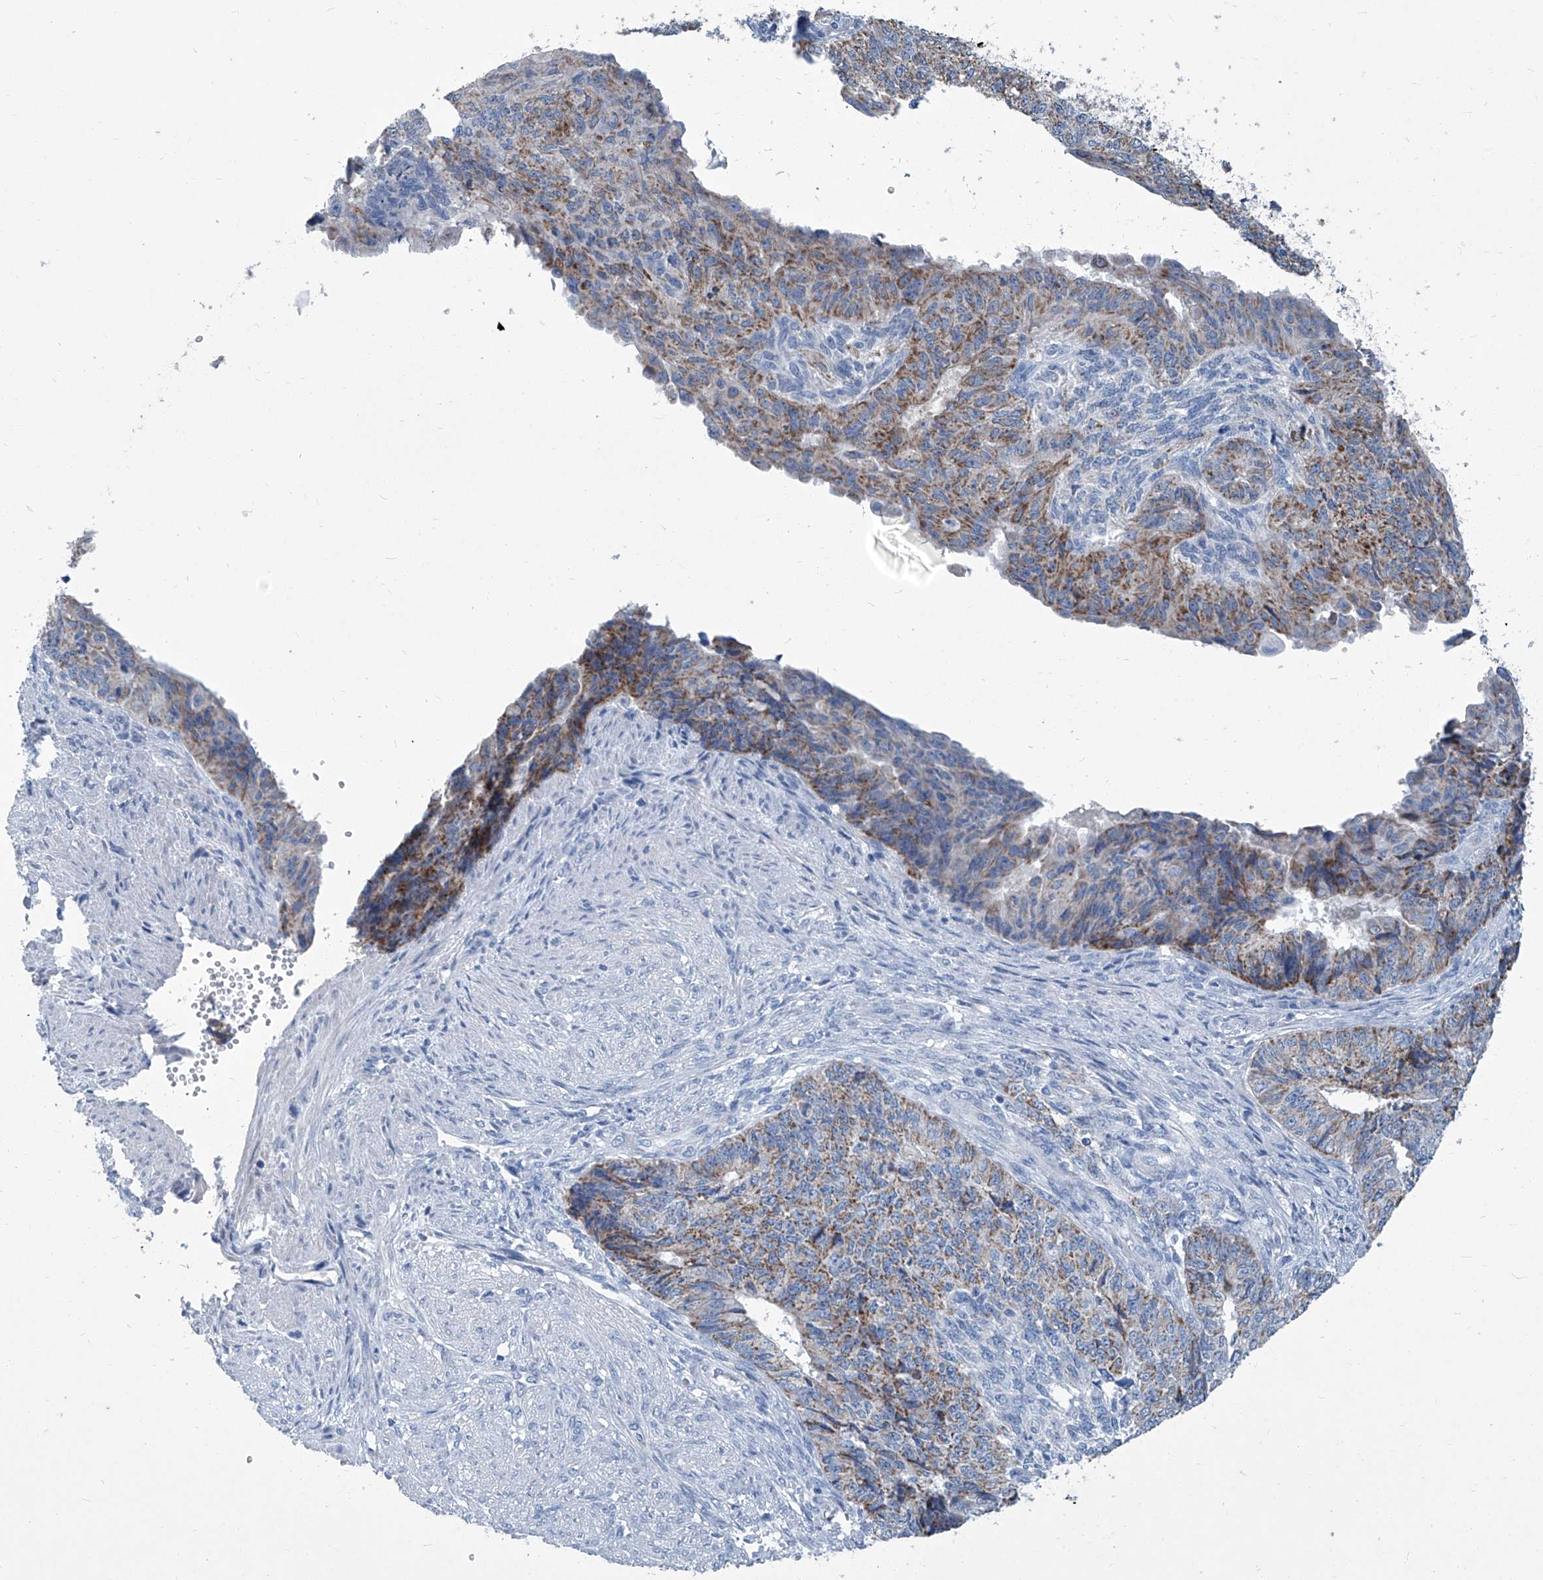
{"staining": {"intensity": "moderate", "quantity": ">75%", "location": "cytoplasmic/membranous"}, "tissue": "endometrial cancer", "cell_type": "Tumor cells", "image_type": "cancer", "snomed": [{"axis": "morphology", "description": "Adenocarcinoma, NOS"}, {"axis": "topography", "description": "Endometrium"}], "caption": "A brown stain highlights moderate cytoplasmic/membranous positivity of a protein in endometrial cancer tumor cells. Using DAB (brown) and hematoxylin (blue) stains, captured at high magnification using brightfield microscopy.", "gene": "MTARC1", "patient": {"sex": "female", "age": 32}}